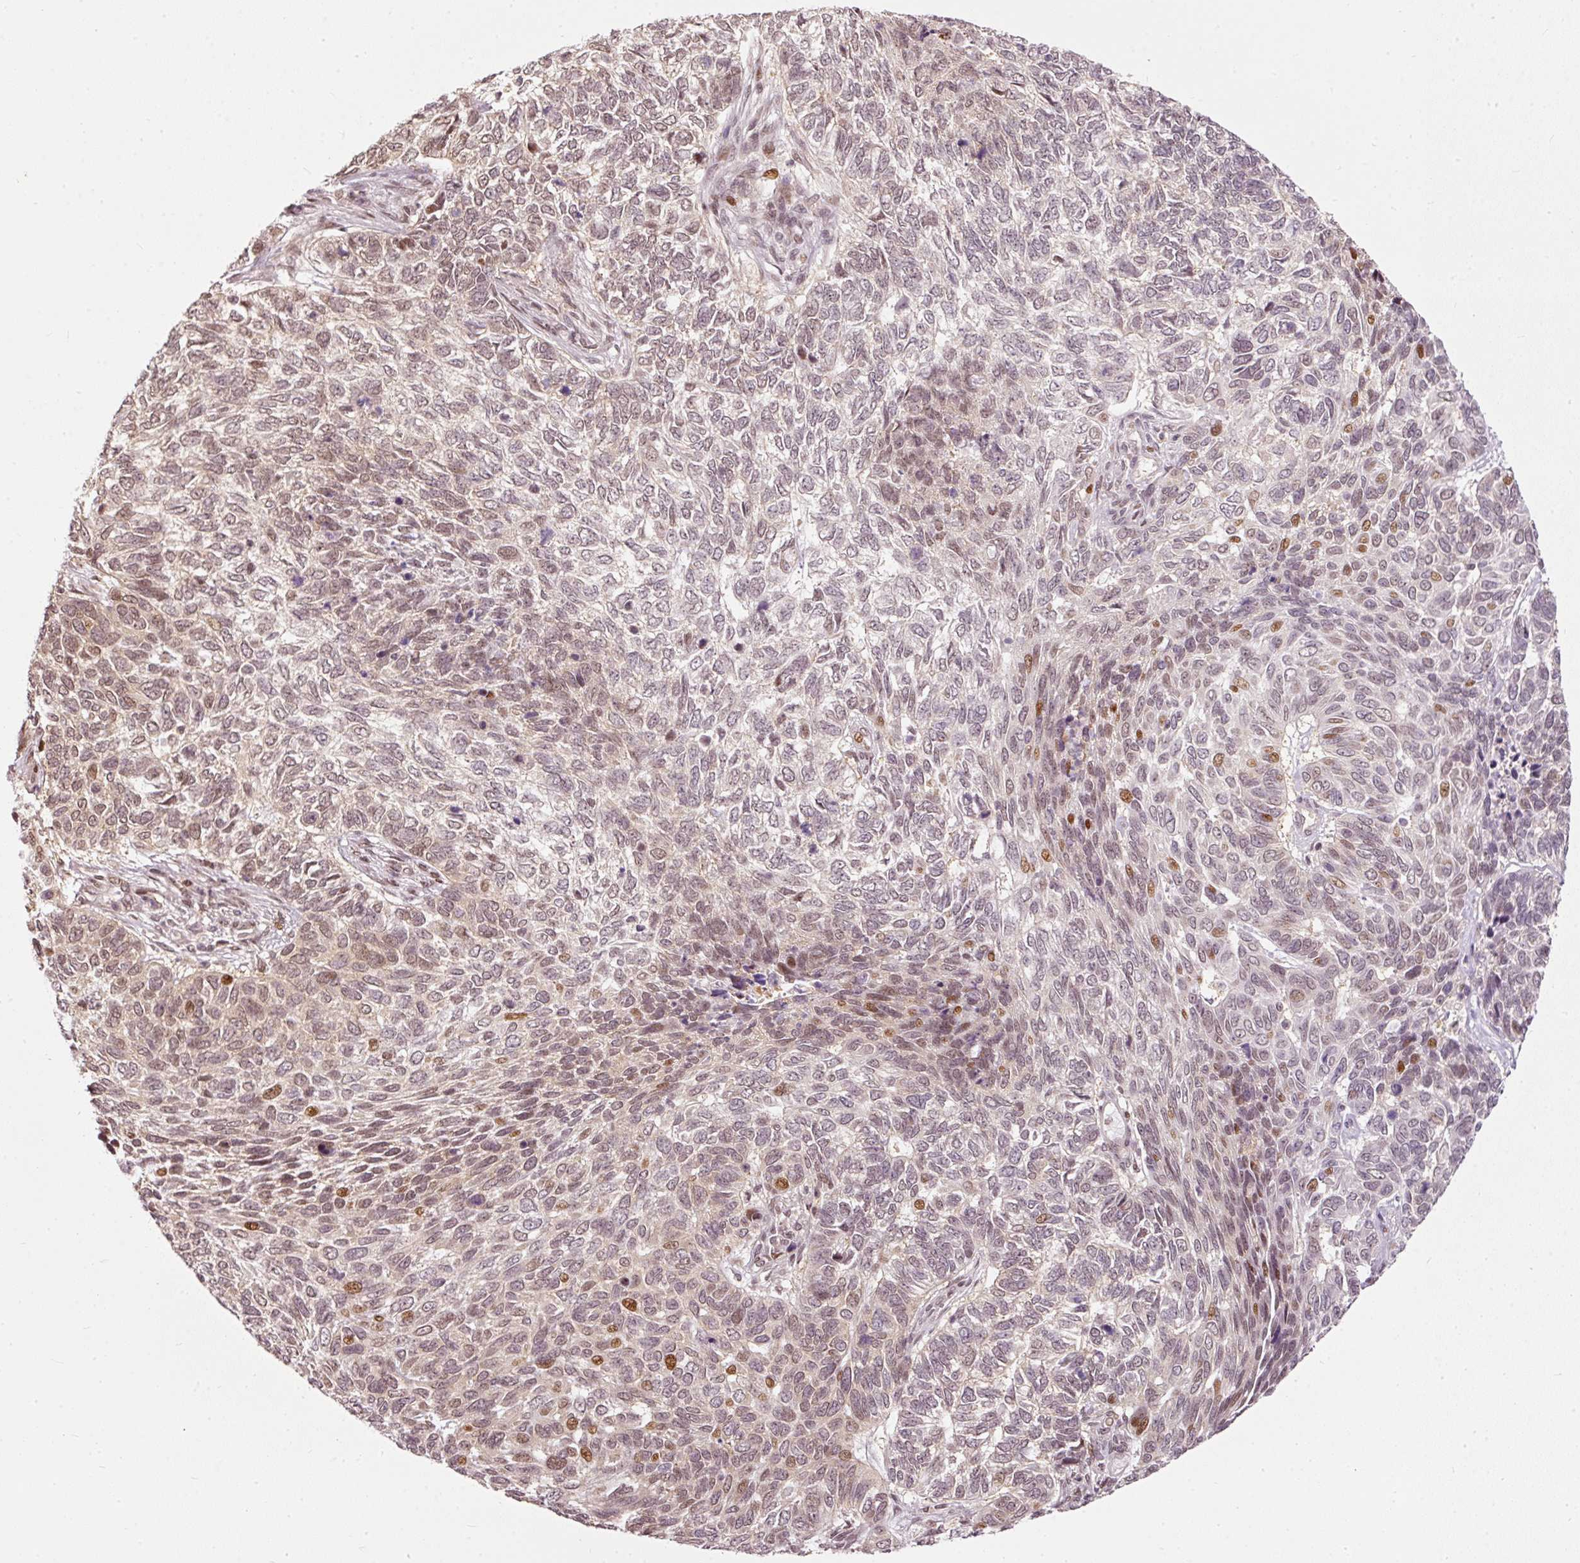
{"staining": {"intensity": "moderate", "quantity": "<25%", "location": "nuclear"}, "tissue": "skin cancer", "cell_type": "Tumor cells", "image_type": "cancer", "snomed": [{"axis": "morphology", "description": "Basal cell carcinoma"}, {"axis": "topography", "description": "Skin"}], "caption": "Basal cell carcinoma (skin) stained with DAB (3,3'-diaminobenzidine) immunohistochemistry (IHC) exhibits low levels of moderate nuclear staining in approximately <25% of tumor cells. Immunohistochemistry stains the protein of interest in brown and the nuclei are stained blue.", "gene": "ZNF778", "patient": {"sex": "female", "age": 65}}